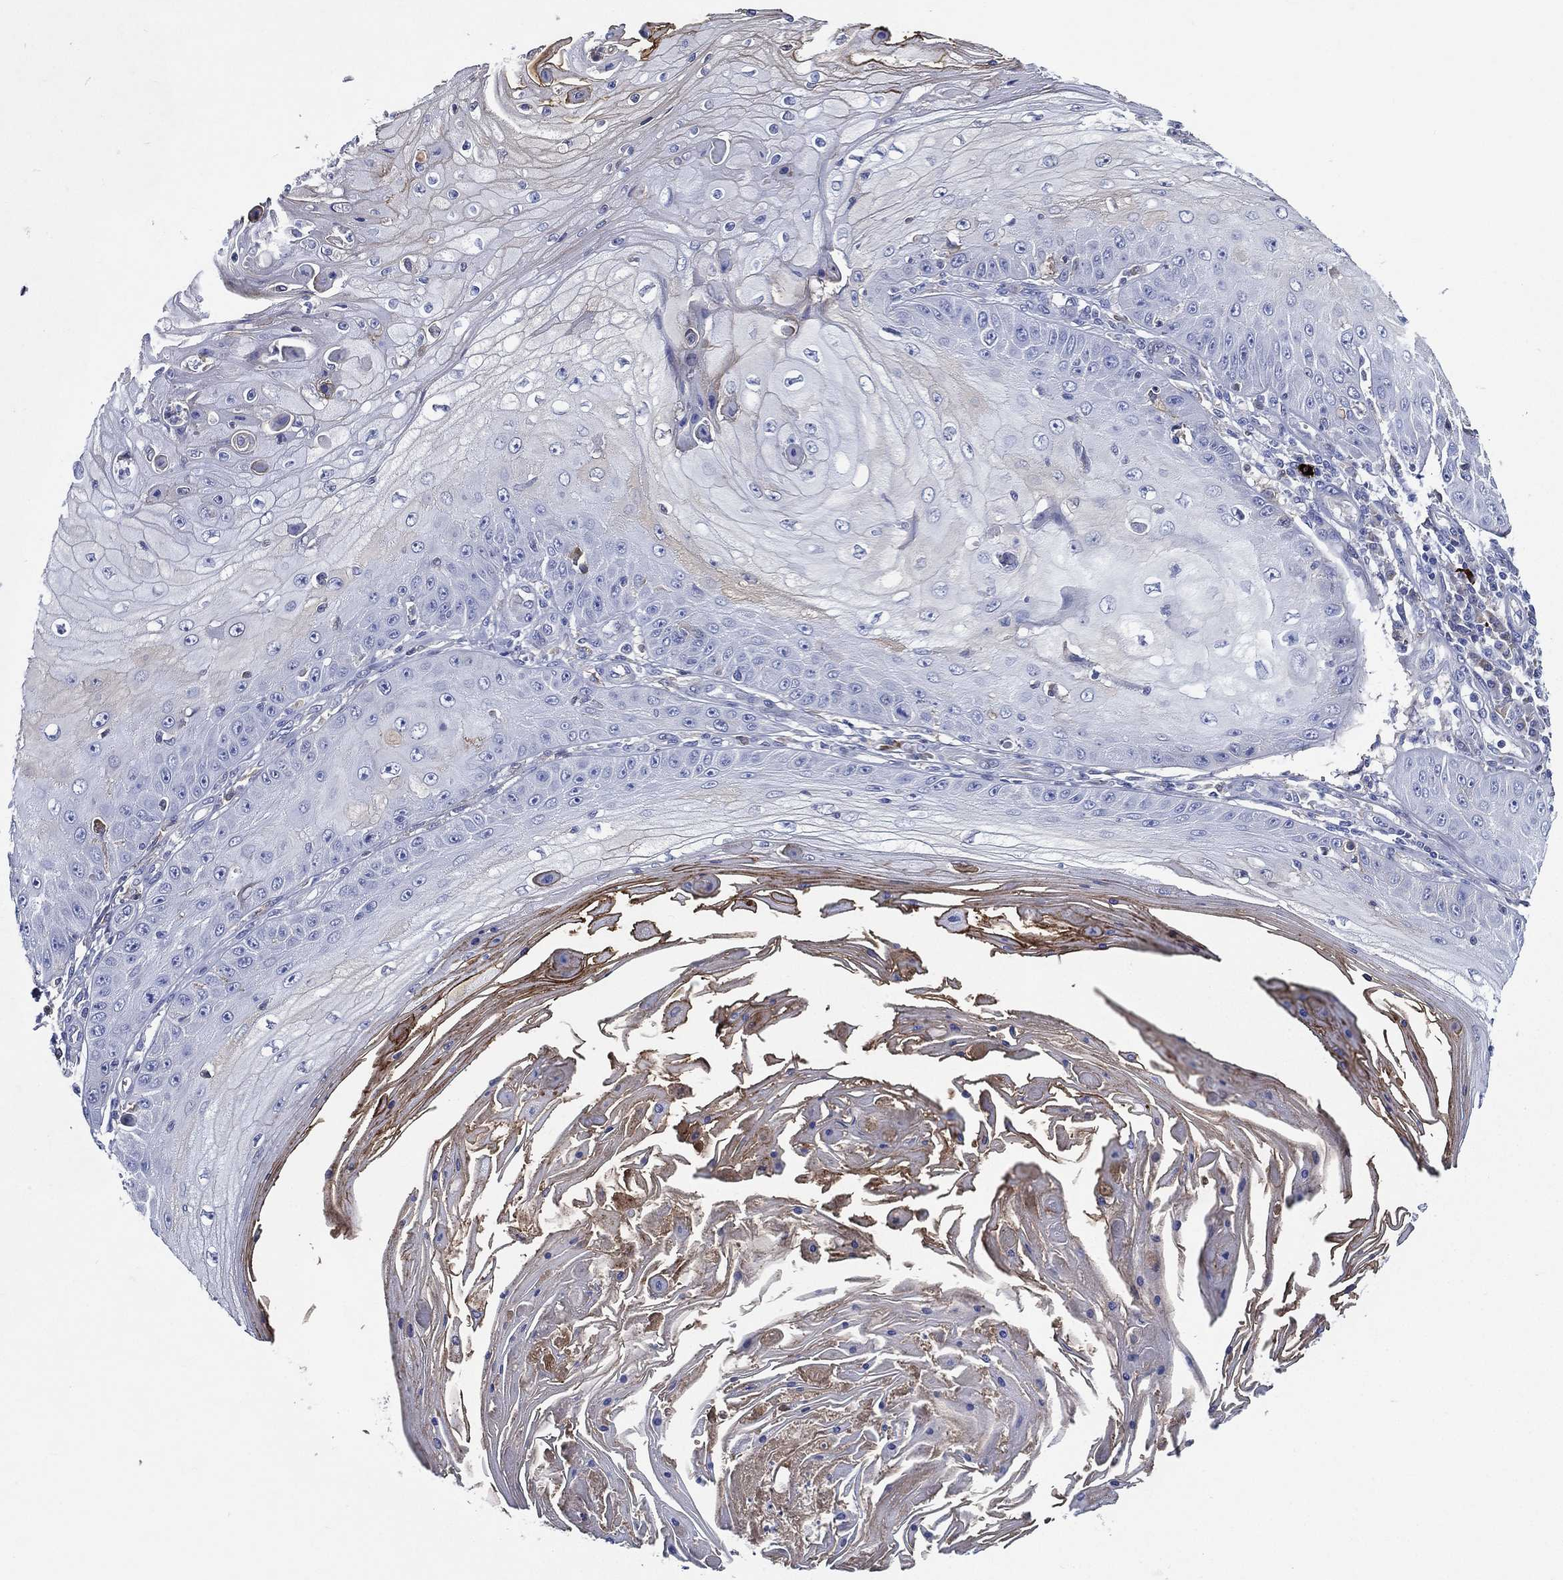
{"staining": {"intensity": "strong", "quantity": "<25%", "location": "cytoplasmic/membranous"}, "tissue": "skin cancer", "cell_type": "Tumor cells", "image_type": "cancer", "snomed": [{"axis": "morphology", "description": "Squamous cell carcinoma, NOS"}, {"axis": "topography", "description": "Skin"}], "caption": "Tumor cells demonstrate medium levels of strong cytoplasmic/membranous expression in about <25% of cells in human skin squamous cell carcinoma.", "gene": "TMPRSS11D", "patient": {"sex": "male", "age": 70}}